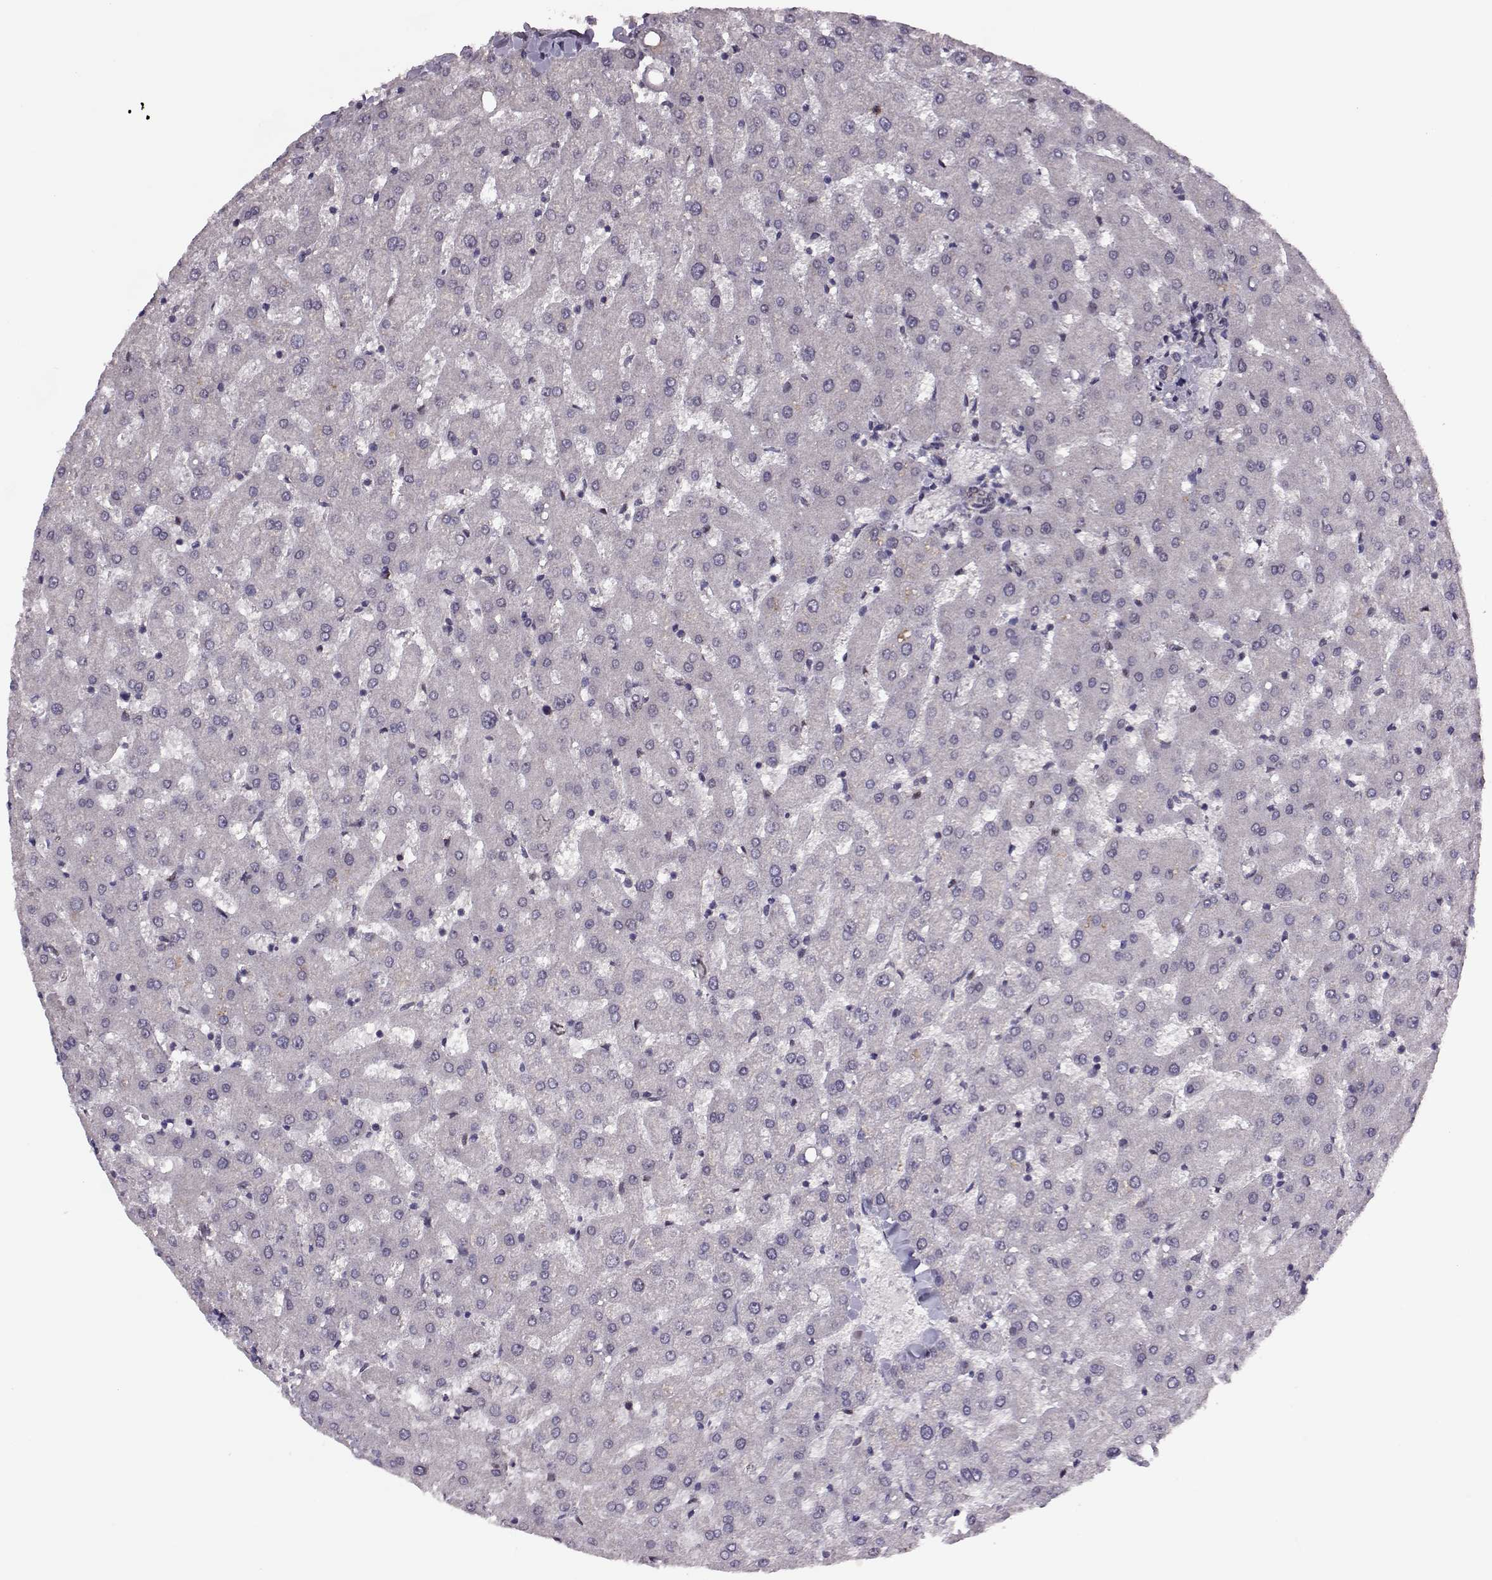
{"staining": {"intensity": "negative", "quantity": "none", "location": "none"}, "tissue": "liver", "cell_type": "Cholangiocytes", "image_type": "normal", "snomed": [{"axis": "morphology", "description": "Normal tissue, NOS"}, {"axis": "topography", "description": "Liver"}], "caption": "High power microscopy image of an immunohistochemistry (IHC) micrograph of unremarkable liver, revealing no significant positivity in cholangiocytes. (Stains: DAB (3,3'-diaminobenzidine) IHC with hematoxylin counter stain, Microscopy: brightfield microscopy at high magnification).", "gene": "CDK4", "patient": {"sex": "female", "age": 50}}